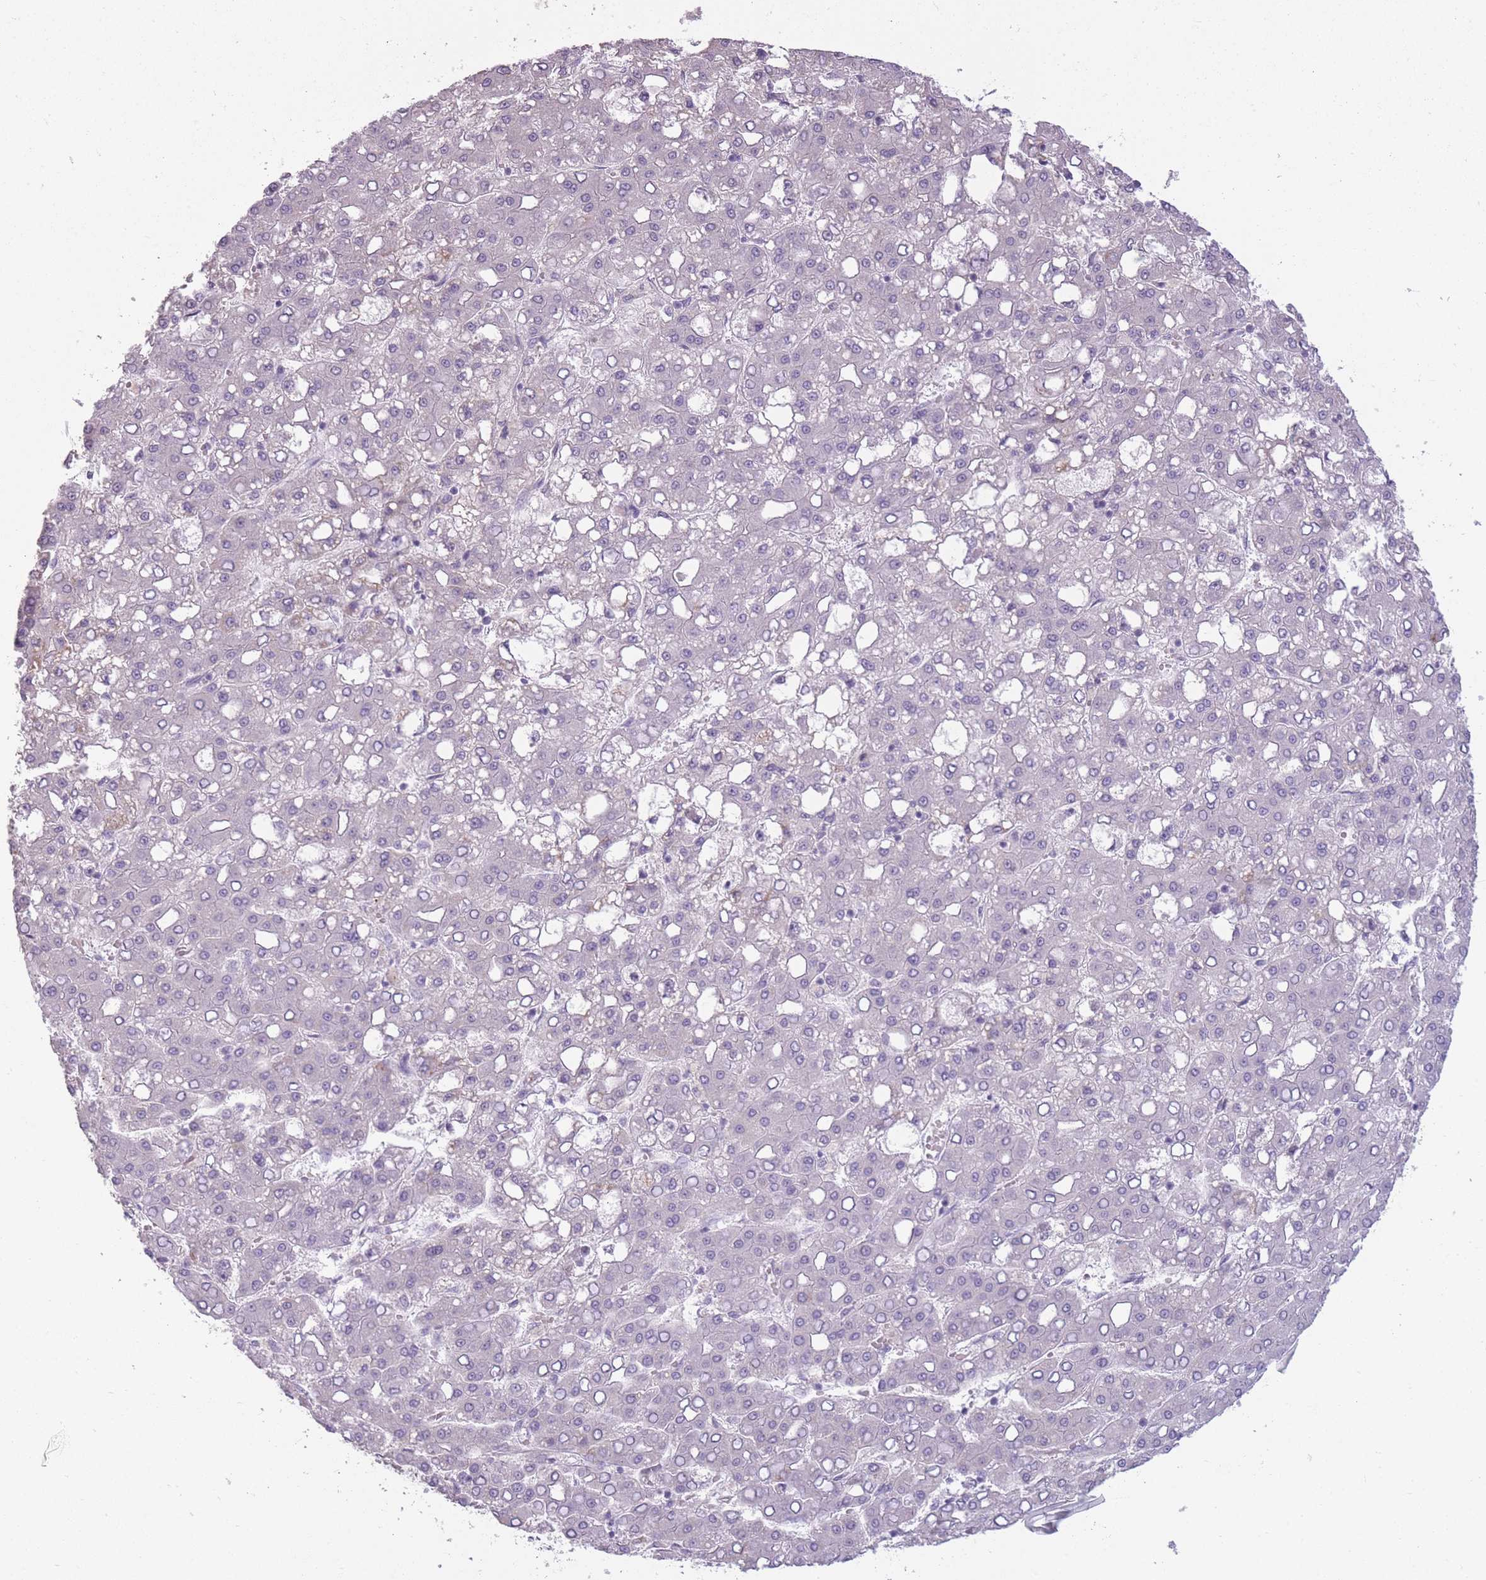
{"staining": {"intensity": "negative", "quantity": "none", "location": "none"}, "tissue": "liver cancer", "cell_type": "Tumor cells", "image_type": "cancer", "snomed": [{"axis": "morphology", "description": "Carcinoma, Hepatocellular, NOS"}, {"axis": "topography", "description": "Liver"}], "caption": "Immunohistochemistry of human hepatocellular carcinoma (liver) demonstrates no expression in tumor cells.", "gene": "ZBTB24", "patient": {"sex": "male", "age": 65}}